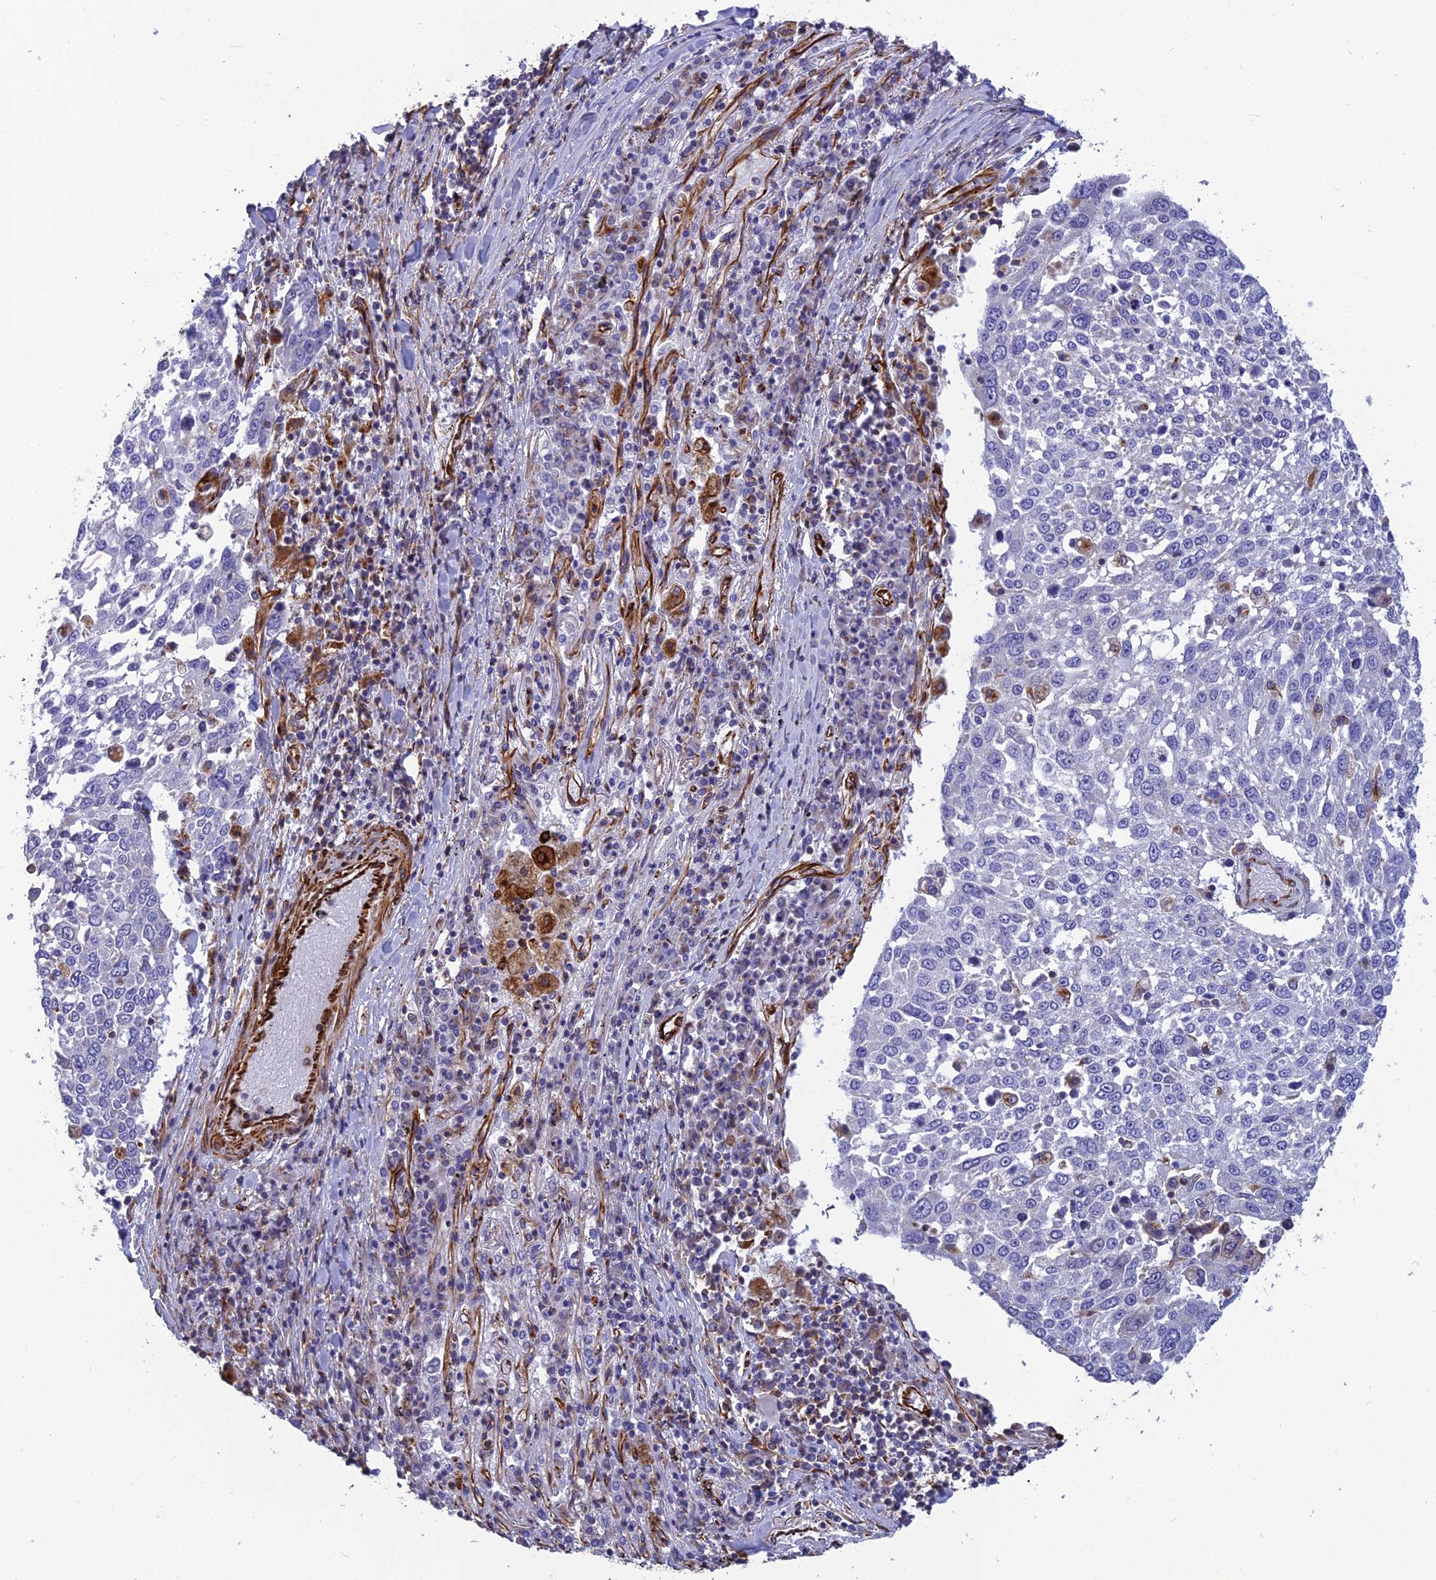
{"staining": {"intensity": "negative", "quantity": "none", "location": "none"}, "tissue": "lung cancer", "cell_type": "Tumor cells", "image_type": "cancer", "snomed": [{"axis": "morphology", "description": "Squamous cell carcinoma, NOS"}, {"axis": "topography", "description": "Lung"}], "caption": "This is an immunohistochemistry histopathology image of human squamous cell carcinoma (lung). There is no positivity in tumor cells.", "gene": "FBXL20", "patient": {"sex": "male", "age": 65}}